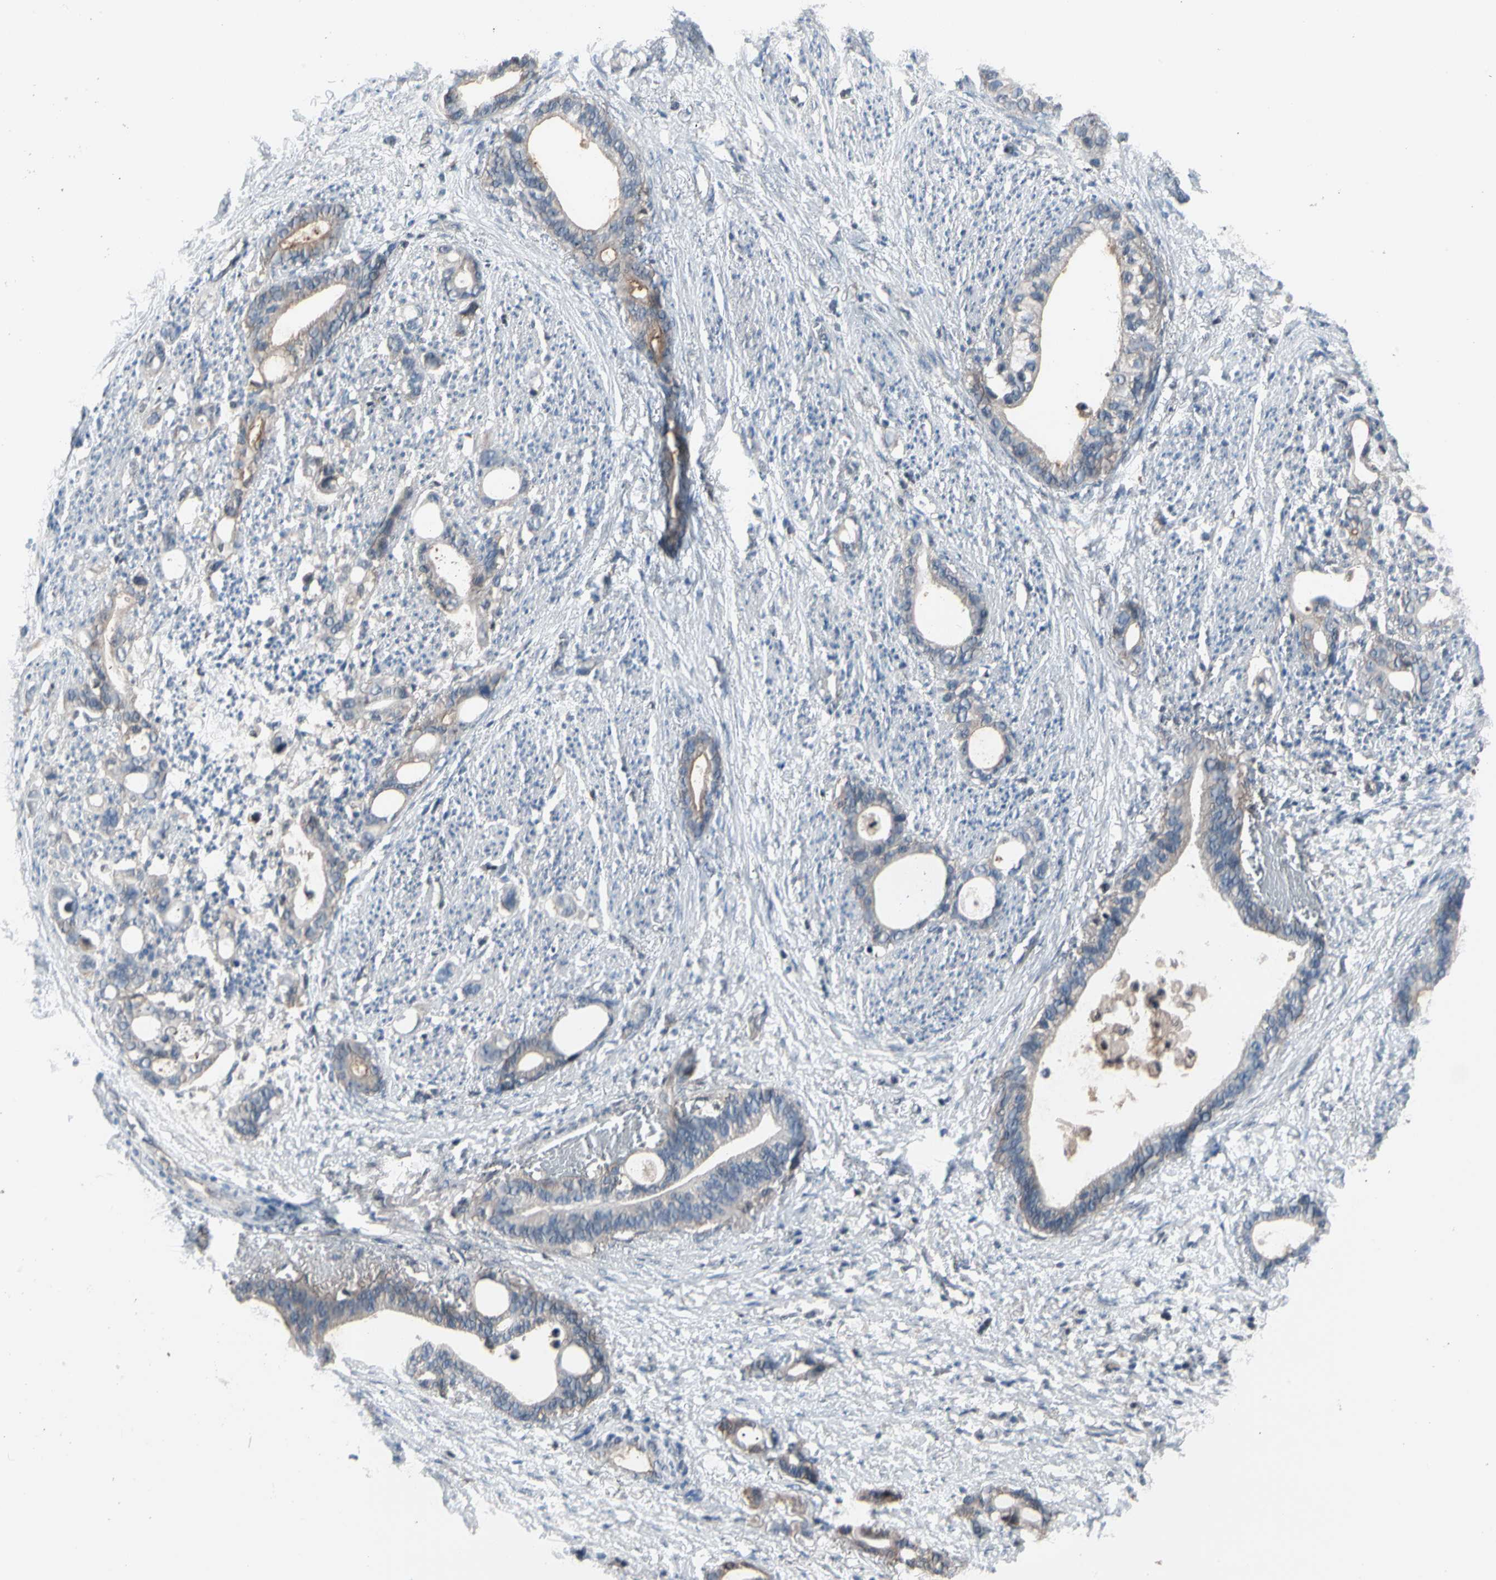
{"staining": {"intensity": "weak", "quantity": "25%-75%", "location": "cytoplasmic/membranous"}, "tissue": "stomach cancer", "cell_type": "Tumor cells", "image_type": "cancer", "snomed": [{"axis": "morphology", "description": "Adenocarcinoma, NOS"}, {"axis": "topography", "description": "Stomach"}], "caption": "Protein analysis of stomach adenocarcinoma tissue exhibits weak cytoplasmic/membranous expression in approximately 25%-75% of tumor cells. Ihc stains the protein of interest in brown and the nuclei are stained blue.", "gene": "PSMA2", "patient": {"sex": "female", "age": 75}}